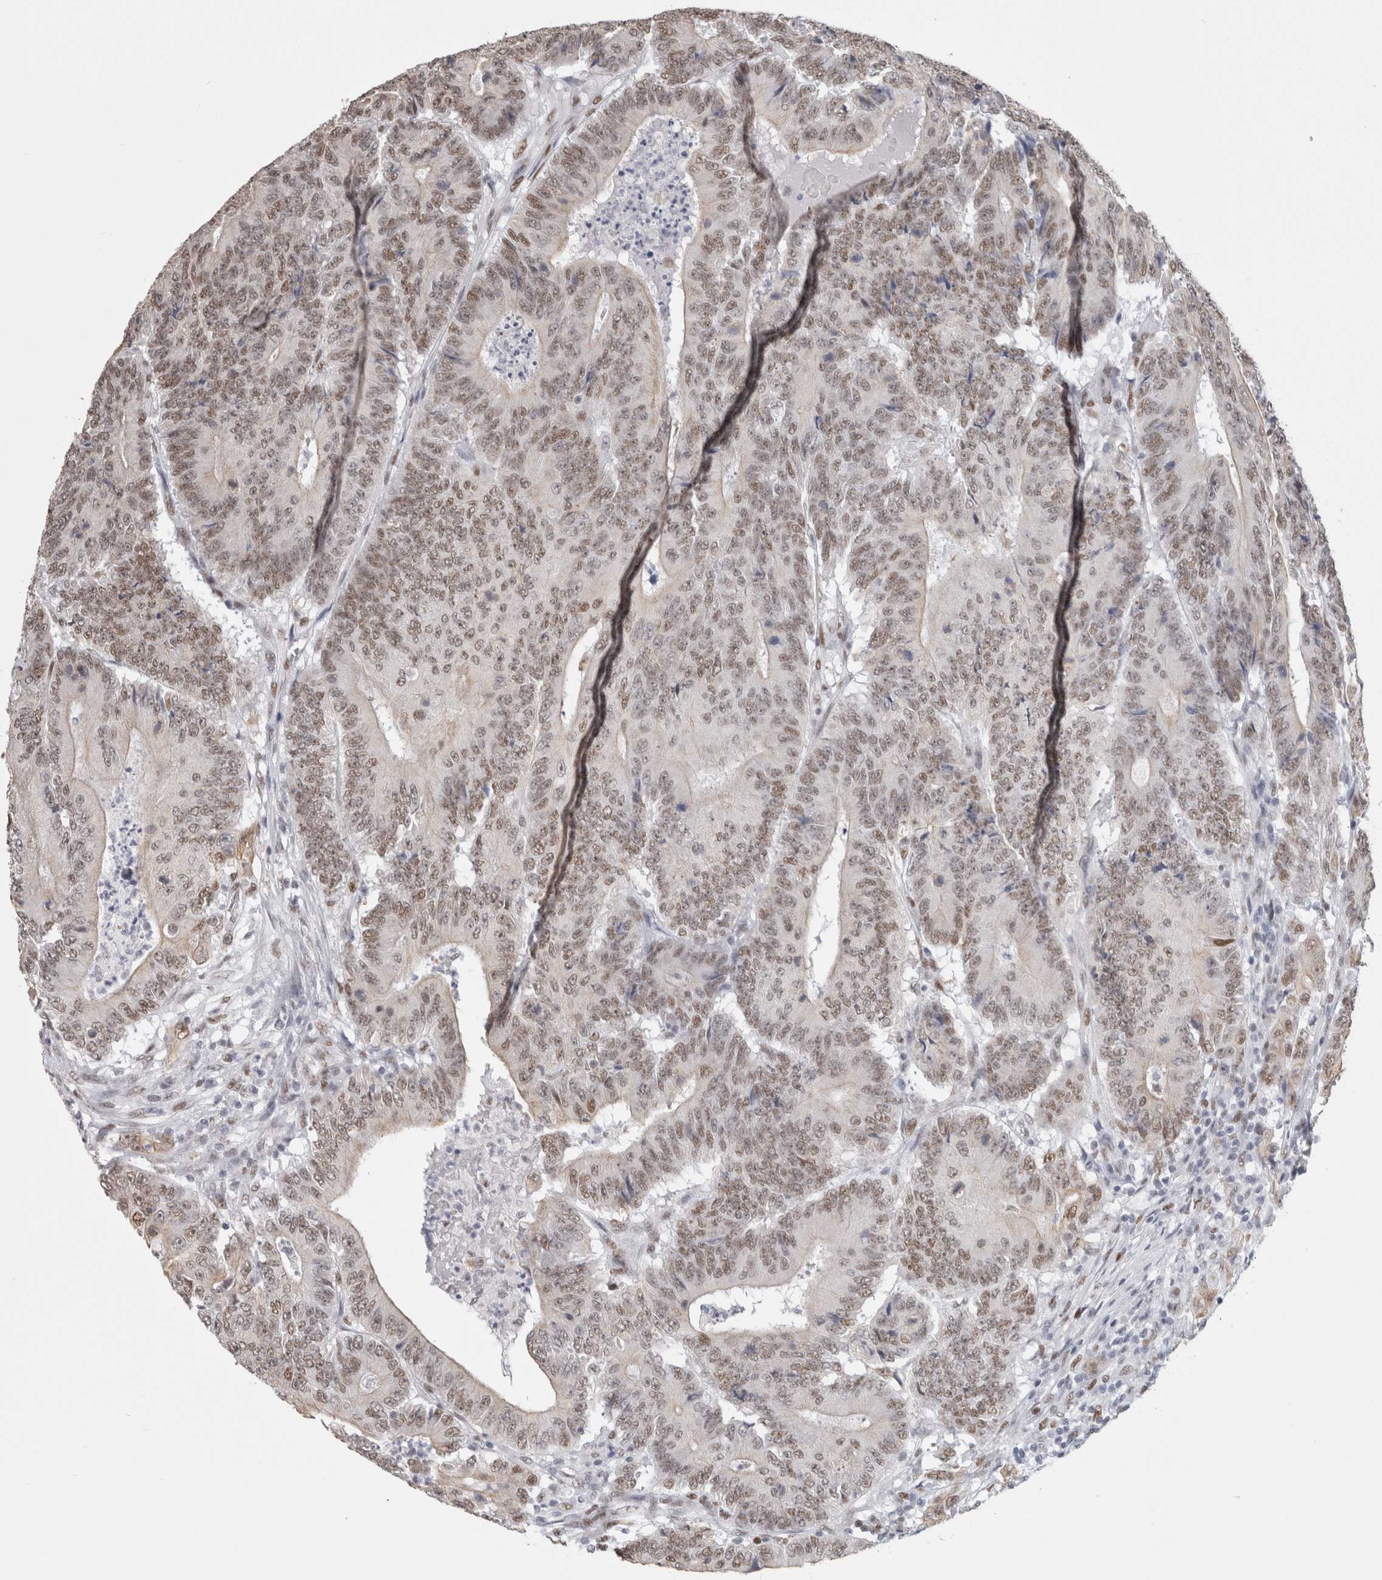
{"staining": {"intensity": "moderate", "quantity": ">75%", "location": "nuclear"}, "tissue": "colorectal cancer", "cell_type": "Tumor cells", "image_type": "cancer", "snomed": [{"axis": "morphology", "description": "Adenocarcinoma, NOS"}, {"axis": "topography", "description": "Colon"}], "caption": "Immunohistochemistry of human colorectal adenocarcinoma exhibits medium levels of moderate nuclear positivity in approximately >75% of tumor cells.", "gene": "SMARCC1", "patient": {"sex": "male", "age": 83}}